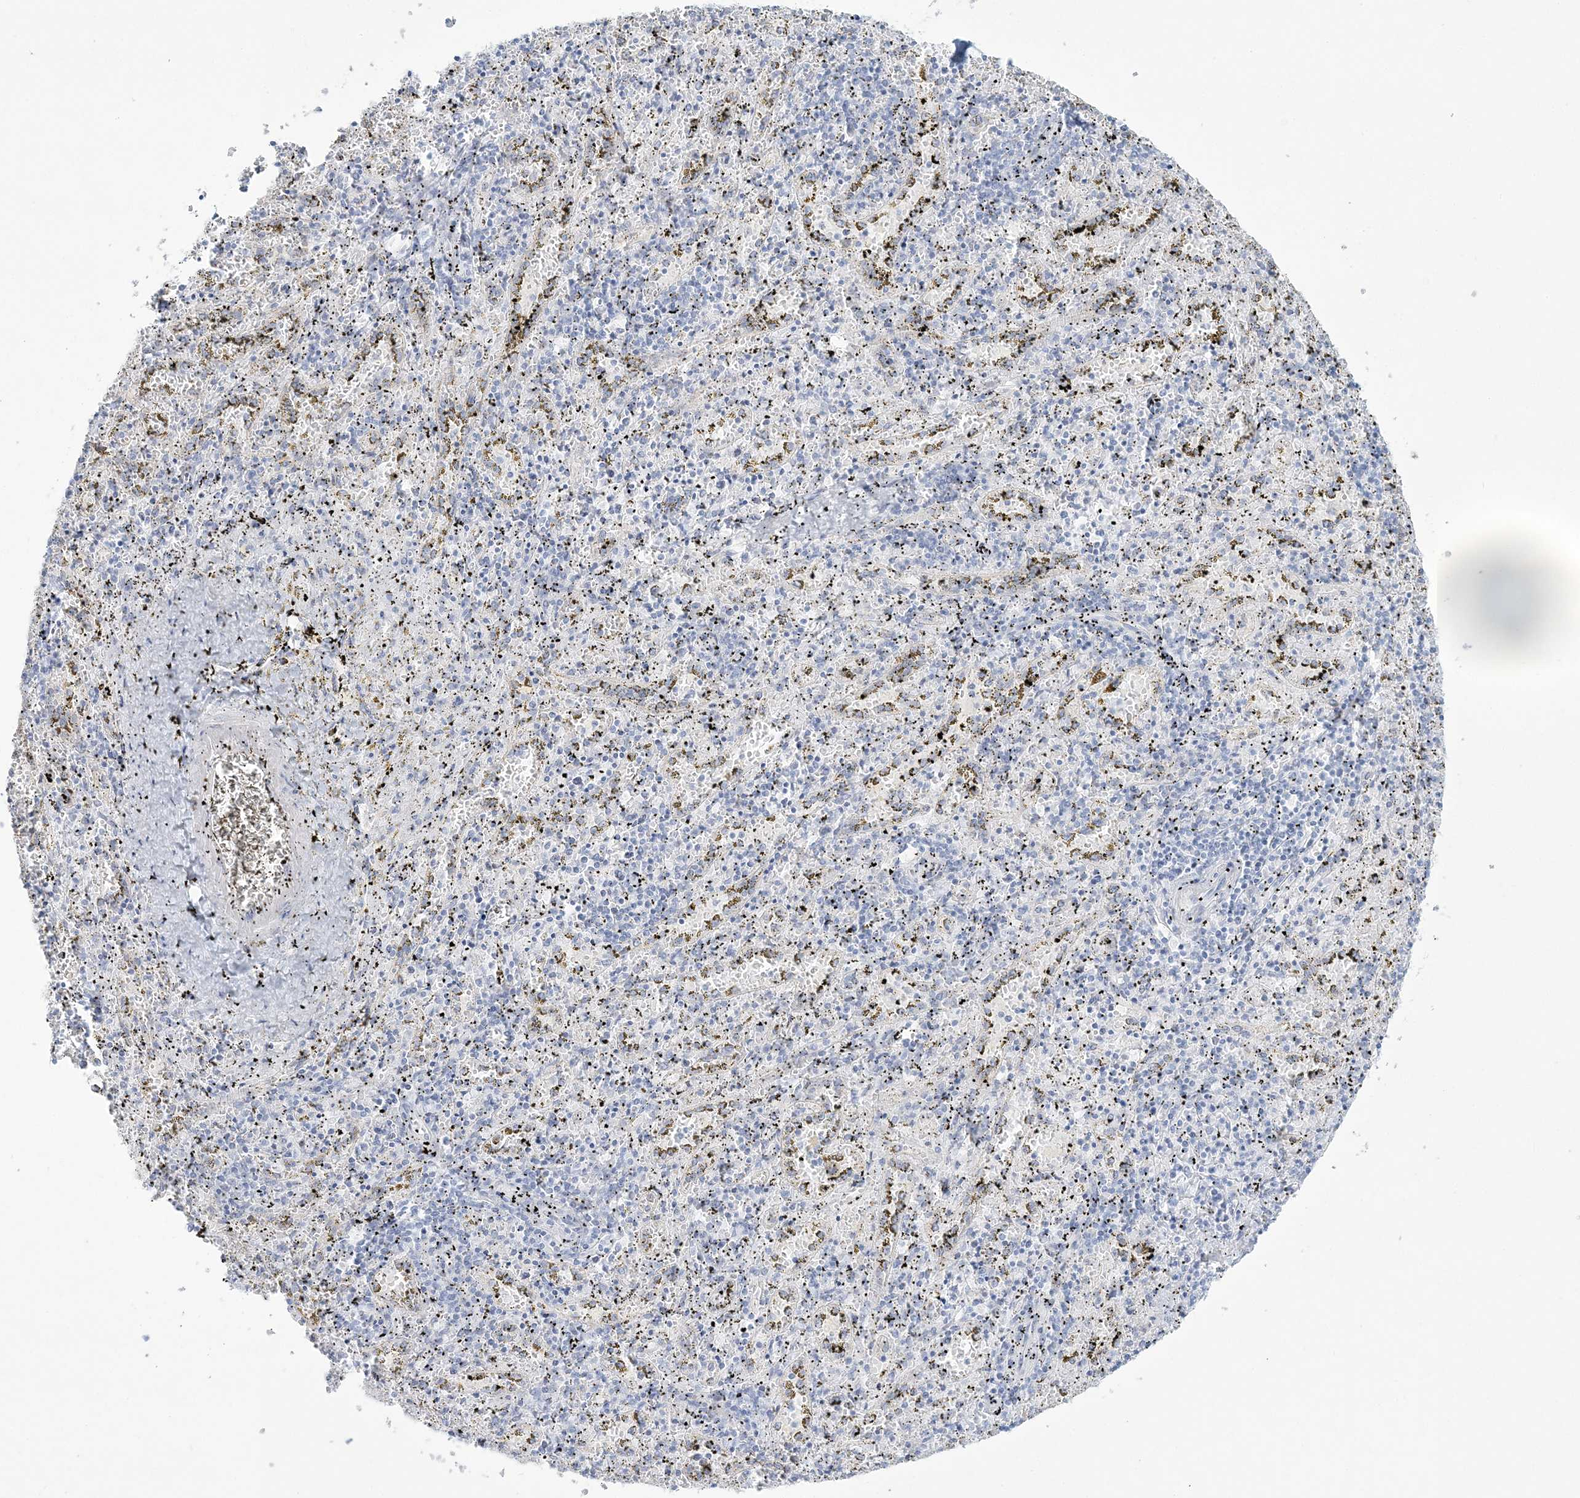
{"staining": {"intensity": "negative", "quantity": "none", "location": "none"}, "tissue": "spleen", "cell_type": "Cells in red pulp", "image_type": "normal", "snomed": [{"axis": "morphology", "description": "Normal tissue, NOS"}, {"axis": "topography", "description": "Spleen"}], "caption": "Protein analysis of unremarkable spleen exhibits no significant expression in cells in red pulp. Brightfield microscopy of immunohistochemistry (IHC) stained with DAB (3,3'-diaminobenzidine) (brown) and hematoxylin (blue), captured at high magnification.", "gene": "ENSG00000288637", "patient": {"sex": "male", "age": 11}}